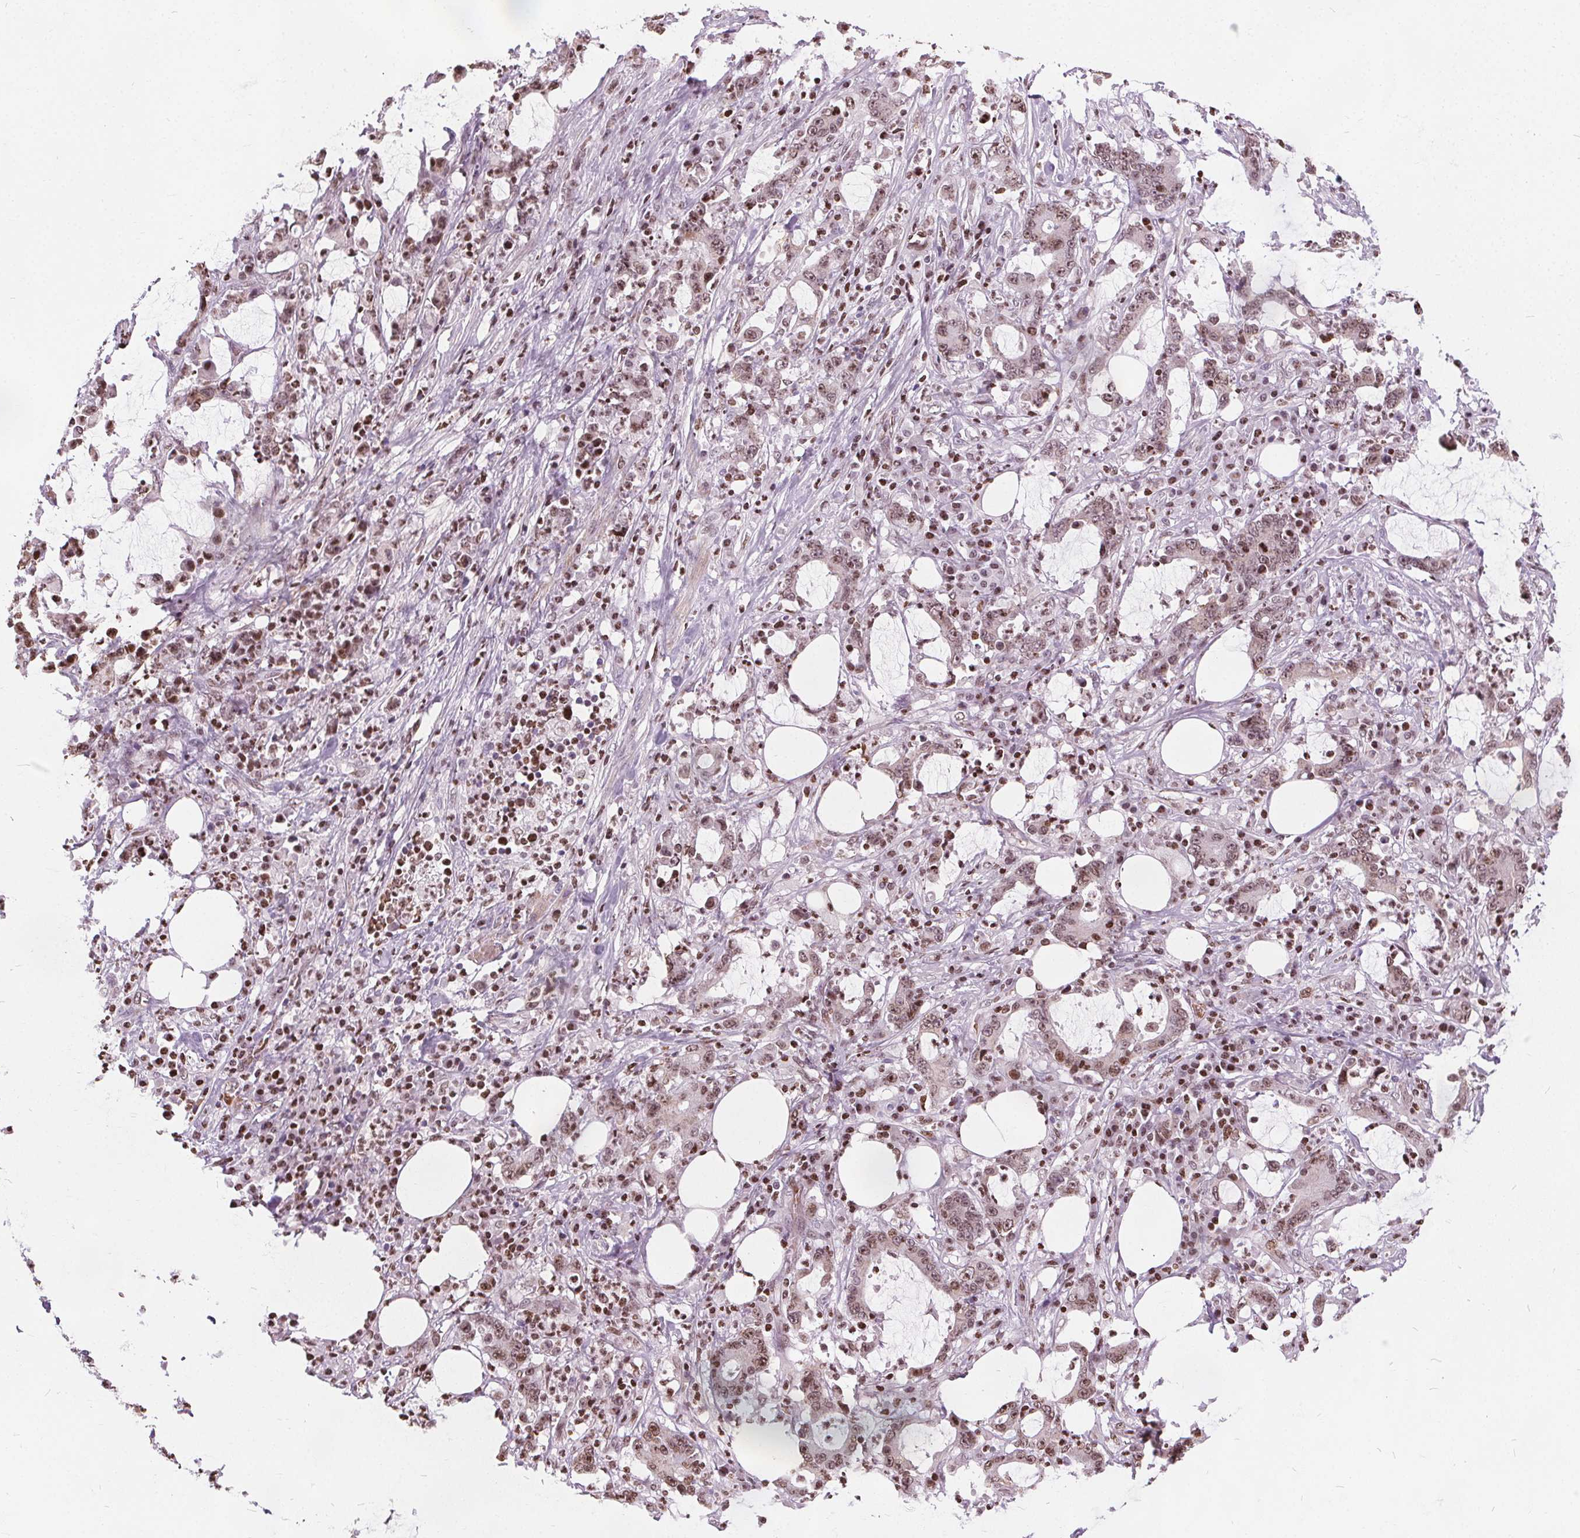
{"staining": {"intensity": "moderate", "quantity": ">75%", "location": "nuclear"}, "tissue": "stomach cancer", "cell_type": "Tumor cells", "image_type": "cancer", "snomed": [{"axis": "morphology", "description": "Adenocarcinoma, NOS"}, {"axis": "topography", "description": "Stomach, upper"}], "caption": "Immunohistochemistry (IHC) image of human stomach adenocarcinoma stained for a protein (brown), which exhibits medium levels of moderate nuclear expression in about >75% of tumor cells.", "gene": "ISLR2", "patient": {"sex": "male", "age": 68}}